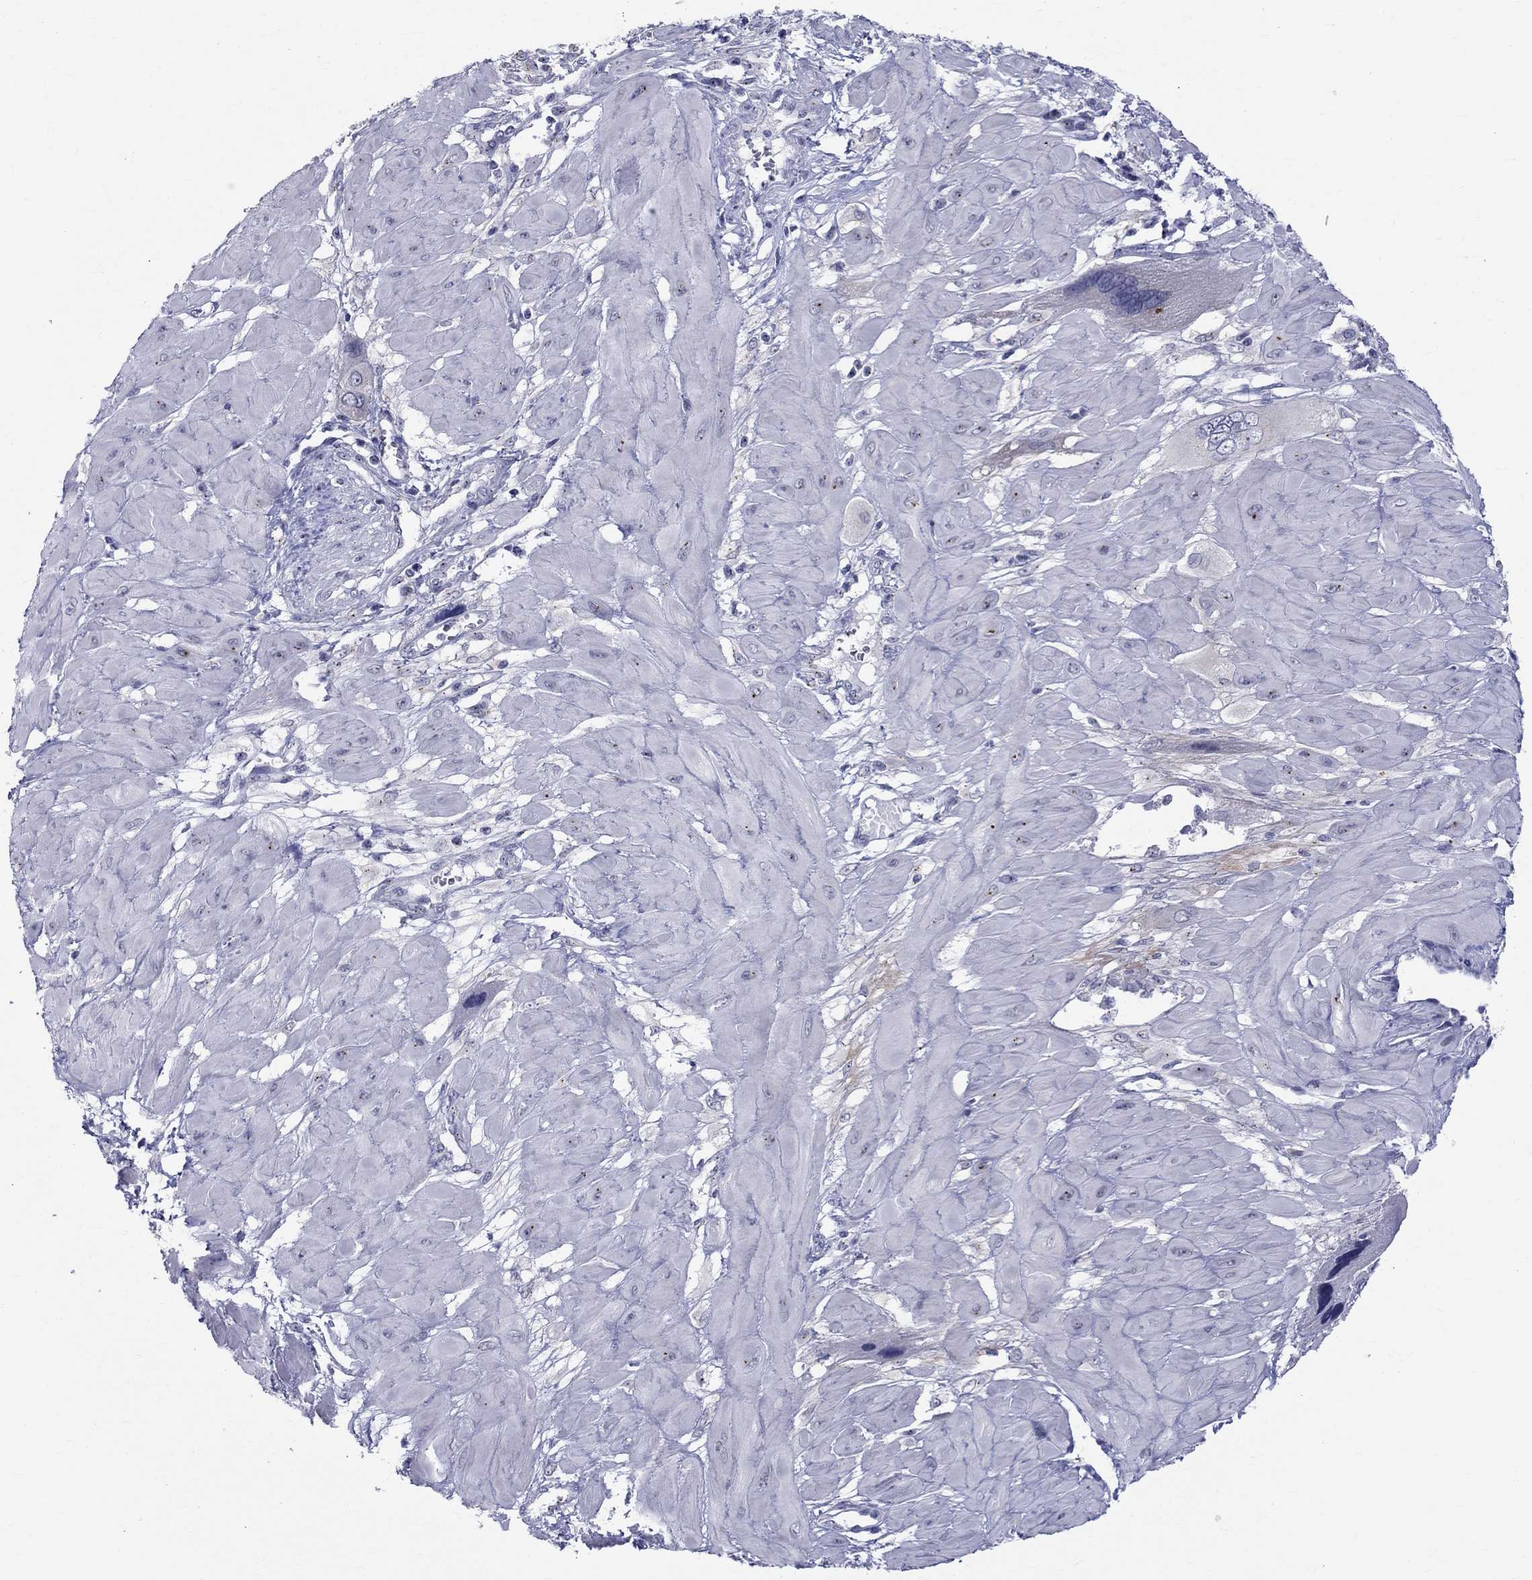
{"staining": {"intensity": "negative", "quantity": "none", "location": "none"}, "tissue": "cervical cancer", "cell_type": "Tumor cells", "image_type": "cancer", "snomed": [{"axis": "morphology", "description": "Squamous cell carcinoma, NOS"}, {"axis": "topography", "description": "Cervix"}], "caption": "Immunohistochemical staining of cervical squamous cell carcinoma displays no significant positivity in tumor cells.", "gene": "CEP43", "patient": {"sex": "female", "age": 34}}